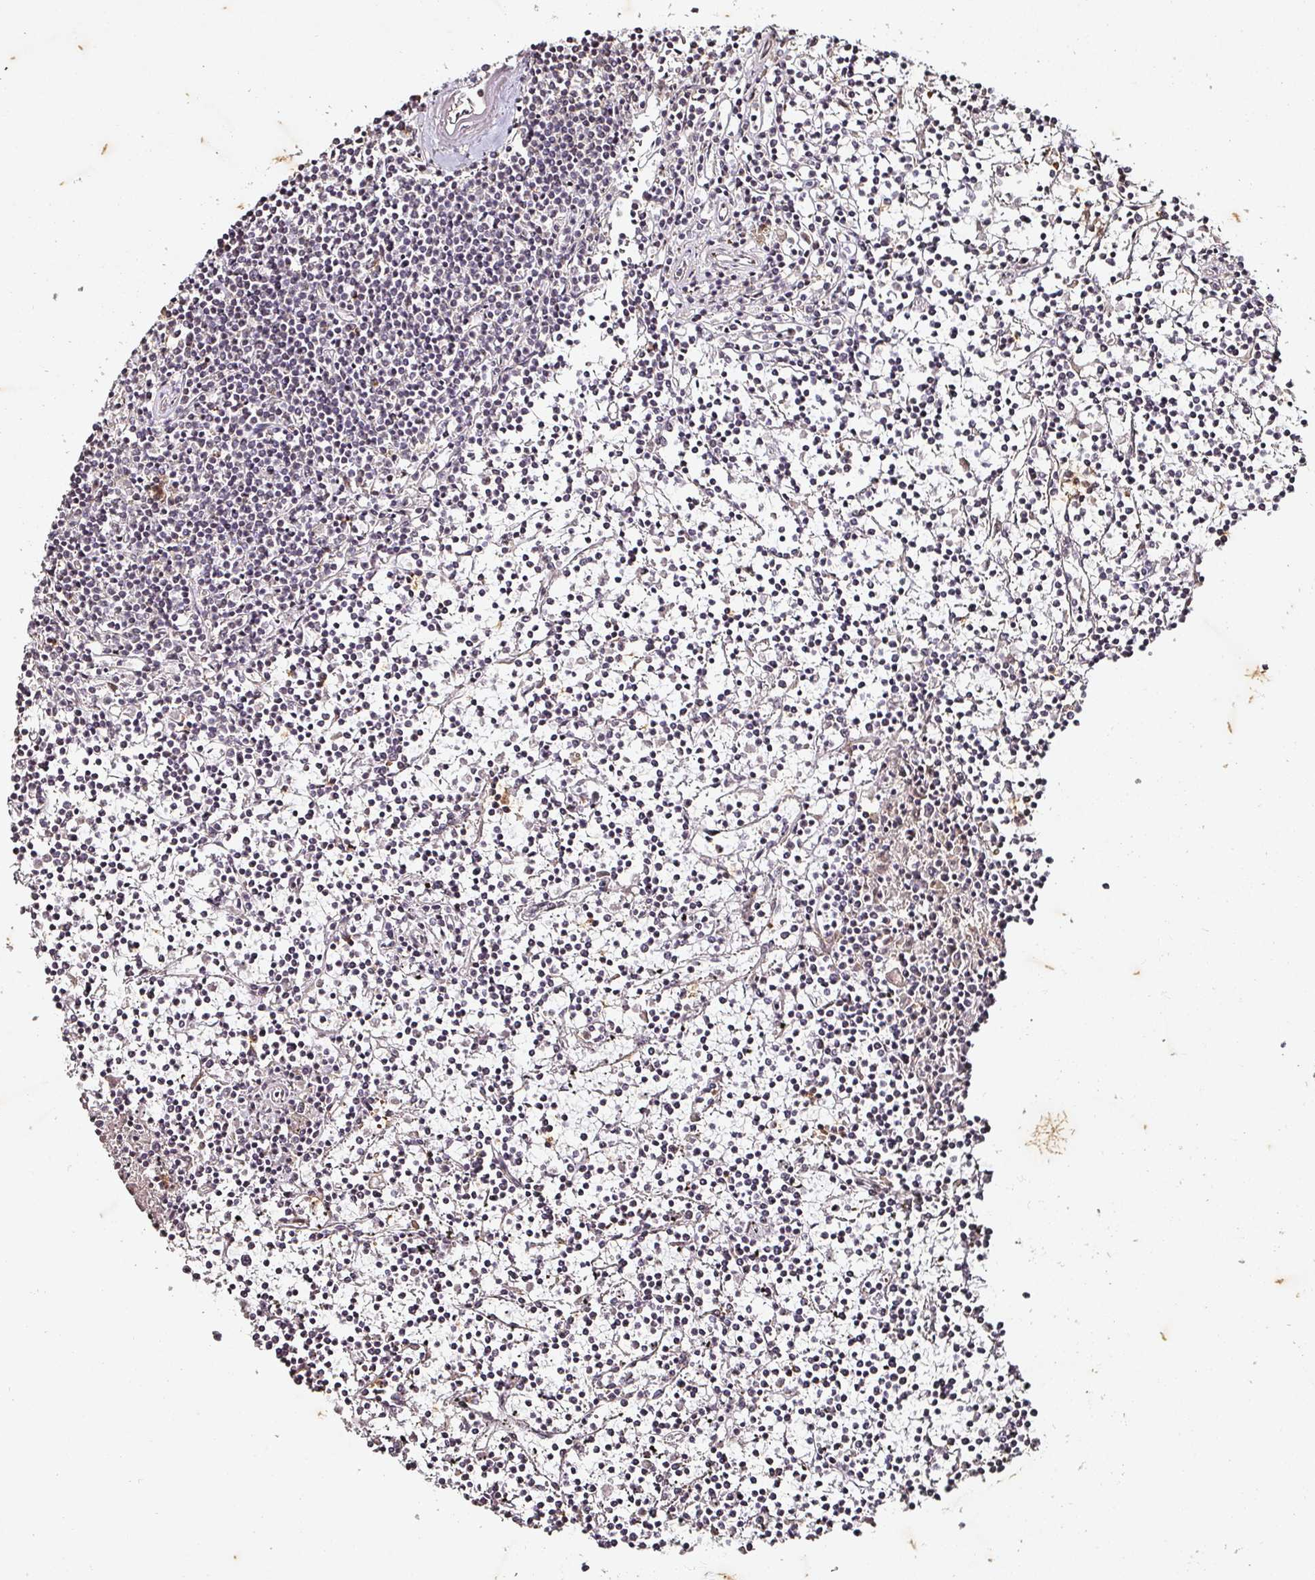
{"staining": {"intensity": "negative", "quantity": "none", "location": "none"}, "tissue": "lymphoma", "cell_type": "Tumor cells", "image_type": "cancer", "snomed": [{"axis": "morphology", "description": "Malignant lymphoma, non-Hodgkin's type, Low grade"}, {"axis": "topography", "description": "Spleen"}], "caption": "DAB immunohistochemical staining of human lymphoma reveals no significant positivity in tumor cells.", "gene": "CAPN5", "patient": {"sex": "female", "age": 19}}